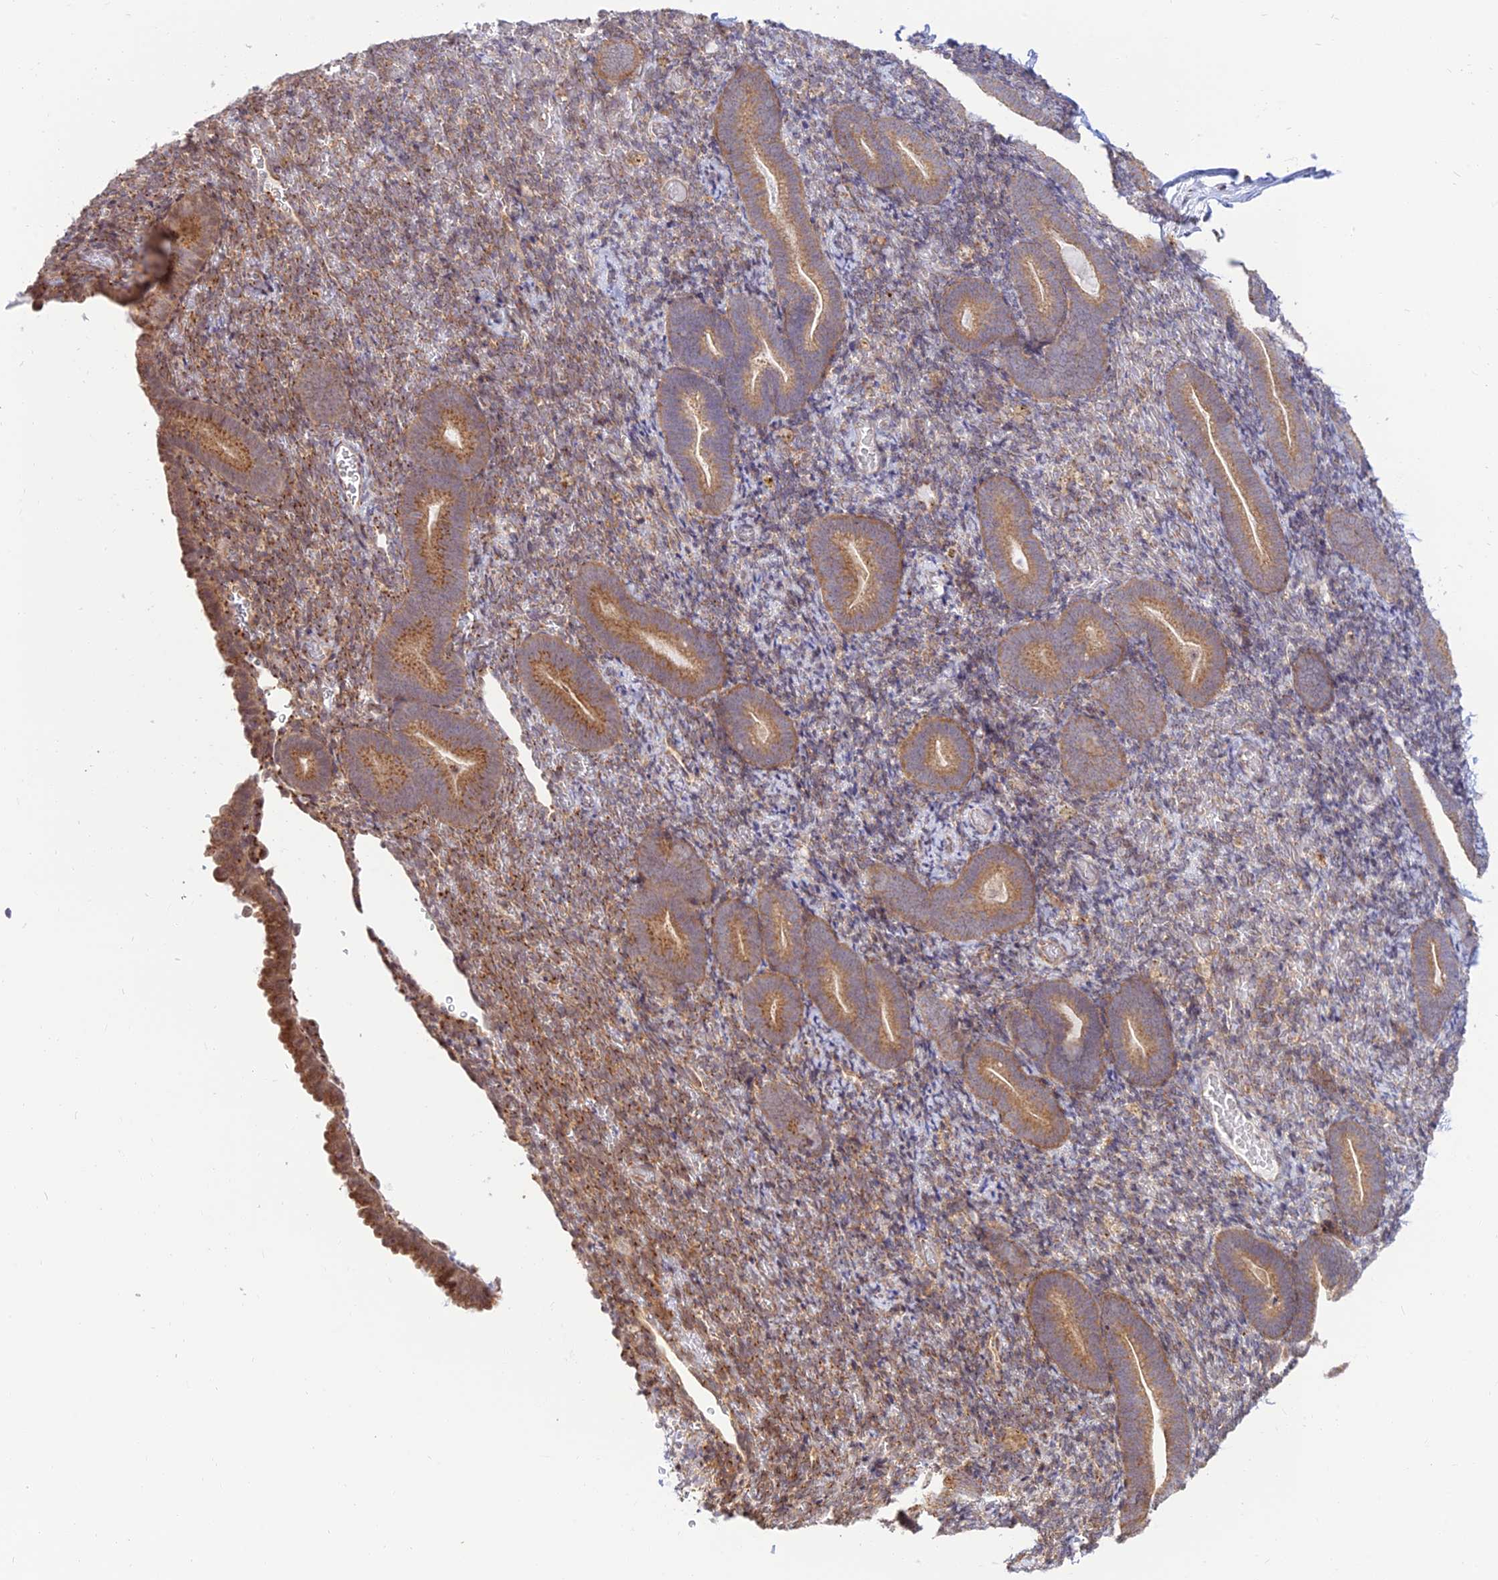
{"staining": {"intensity": "moderate", "quantity": "25%-75%", "location": "cytoplasmic/membranous"}, "tissue": "endometrium", "cell_type": "Cells in endometrial stroma", "image_type": "normal", "snomed": [{"axis": "morphology", "description": "Normal tissue, NOS"}, {"axis": "topography", "description": "Endometrium"}], "caption": "Protein staining of benign endometrium demonstrates moderate cytoplasmic/membranous staining in approximately 25%-75% of cells in endometrial stroma.", "gene": "GOLGA3", "patient": {"sex": "female", "age": 51}}